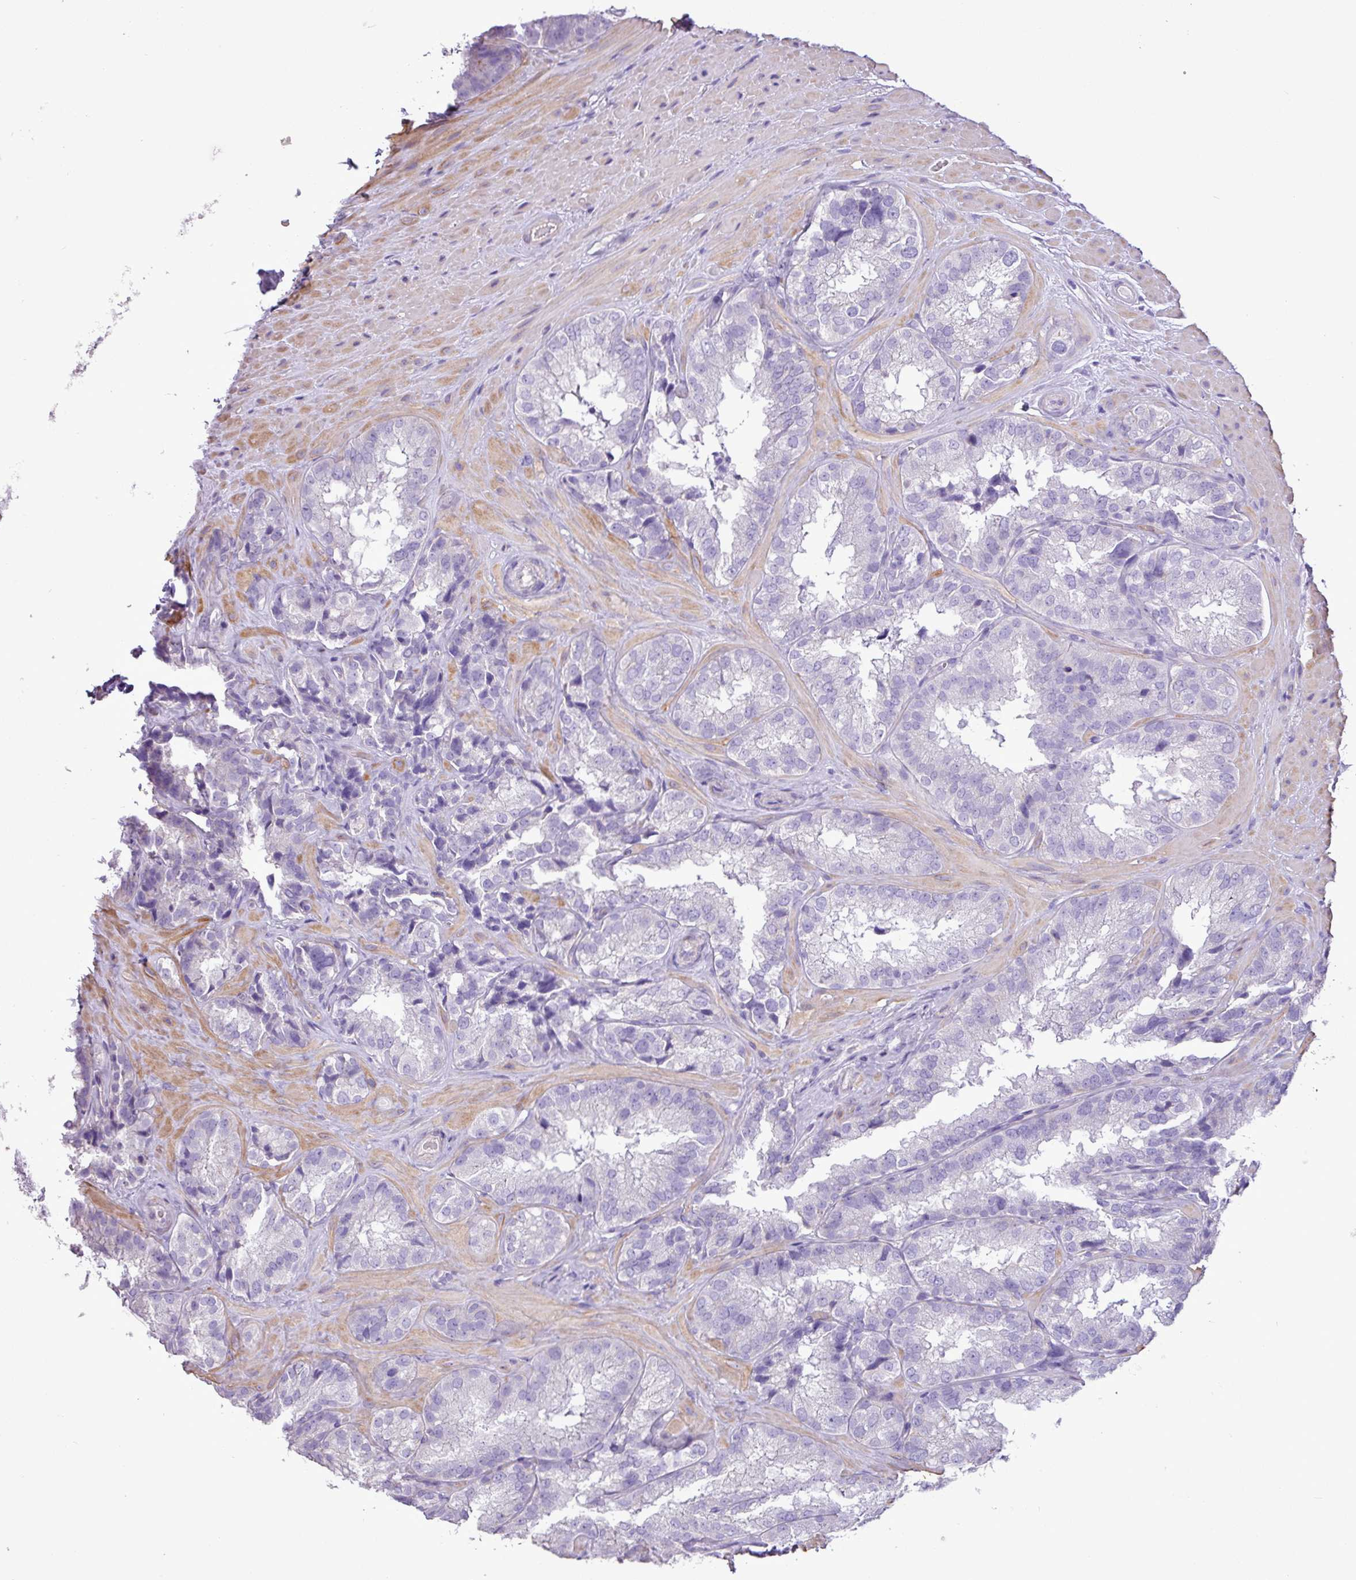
{"staining": {"intensity": "negative", "quantity": "none", "location": "none"}, "tissue": "seminal vesicle", "cell_type": "Glandular cells", "image_type": "normal", "snomed": [{"axis": "morphology", "description": "Normal tissue, NOS"}, {"axis": "topography", "description": "Seminal veicle"}], "caption": "IHC micrograph of normal seminal vesicle: human seminal vesicle stained with DAB (3,3'-diaminobenzidine) reveals no significant protein positivity in glandular cells.", "gene": "ZNF334", "patient": {"sex": "male", "age": 58}}